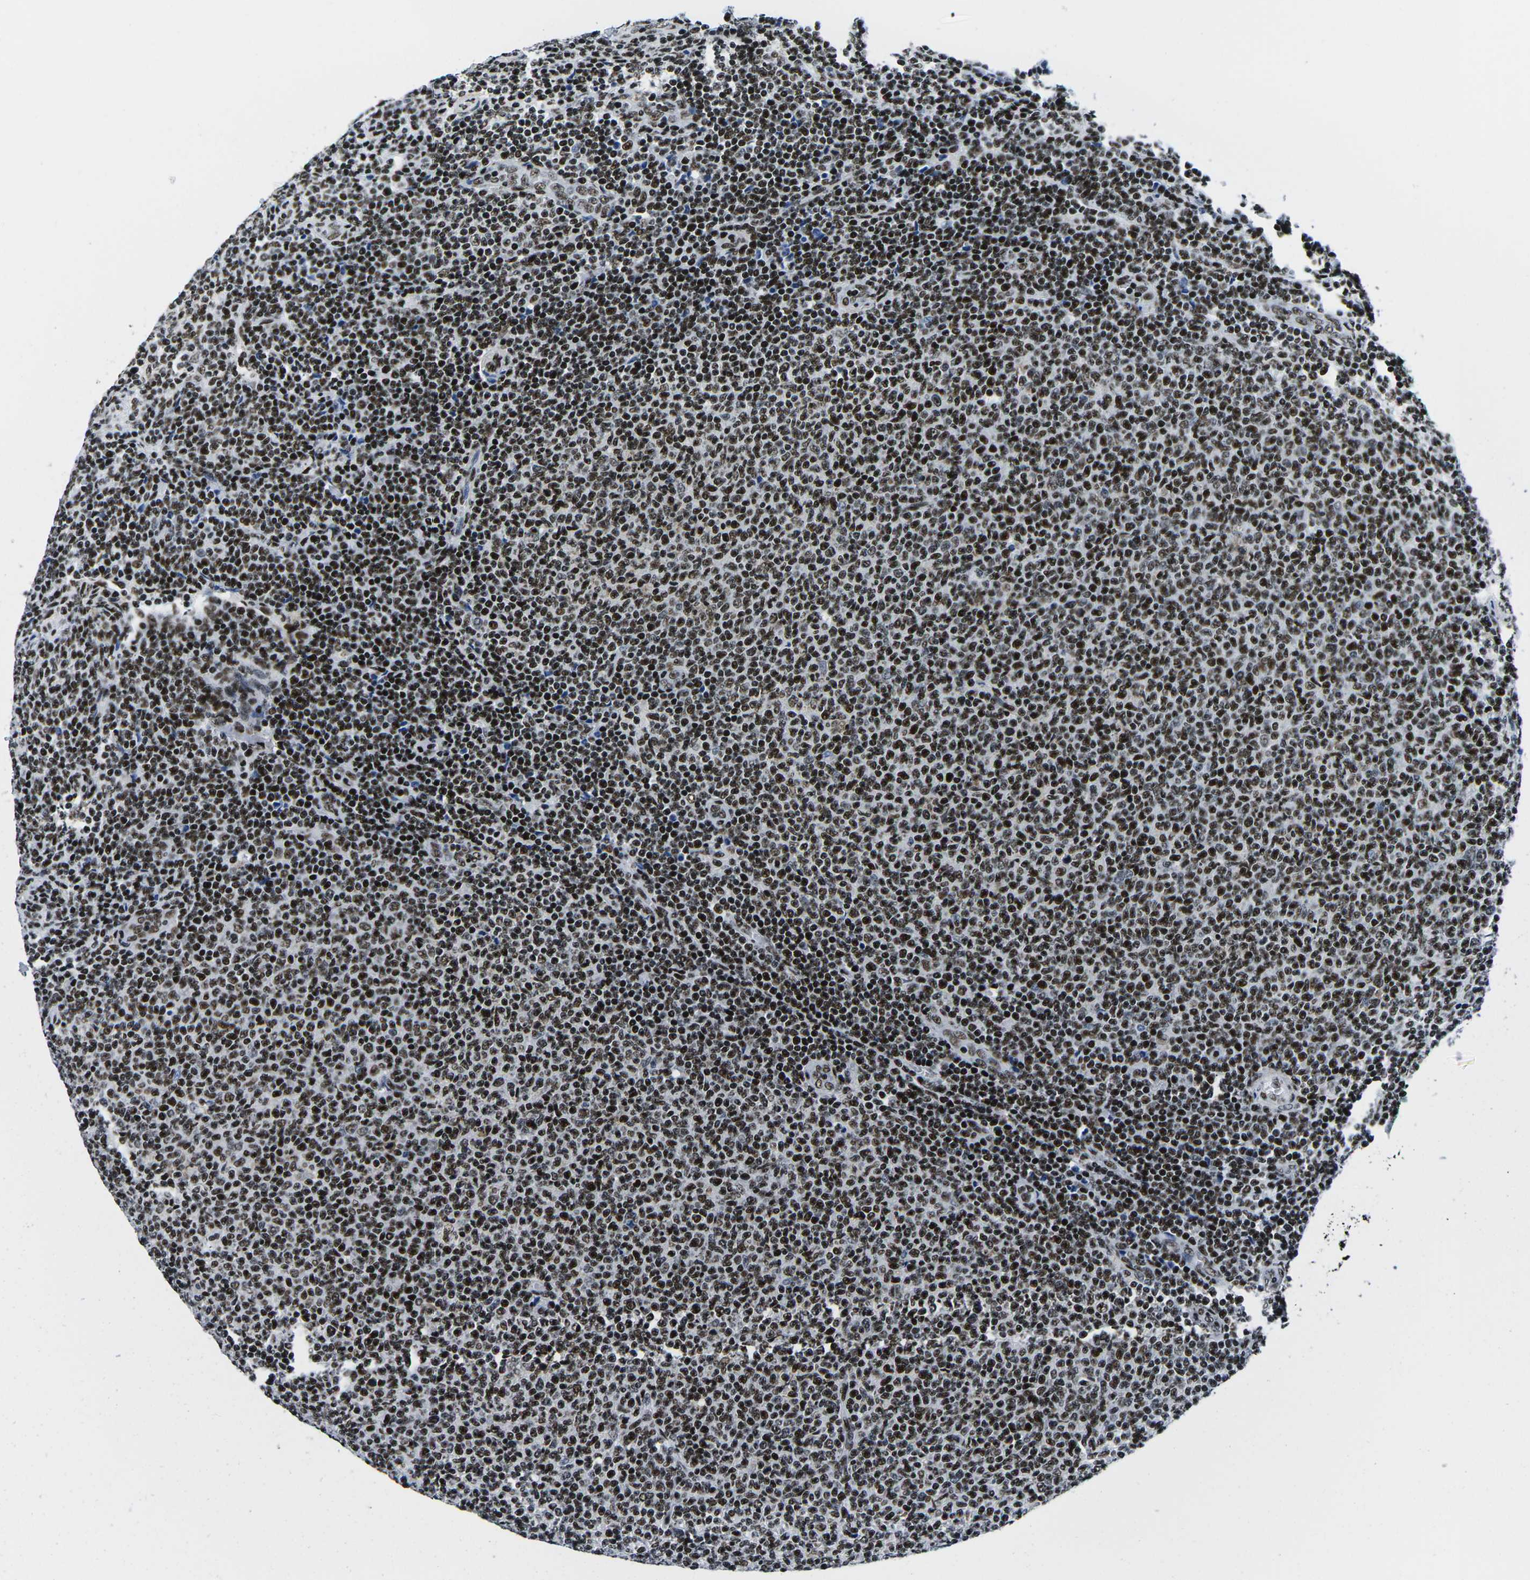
{"staining": {"intensity": "strong", "quantity": ">75%", "location": "nuclear"}, "tissue": "lymphoma", "cell_type": "Tumor cells", "image_type": "cancer", "snomed": [{"axis": "morphology", "description": "Malignant lymphoma, non-Hodgkin's type, Low grade"}, {"axis": "topography", "description": "Lymph node"}], "caption": "Immunohistochemical staining of human malignant lymphoma, non-Hodgkin's type (low-grade) exhibits high levels of strong nuclear protein expression in approximately >75% of tumor cells.", "gene": "ATF1", "patient": {"sex": "male", "age": 66}}